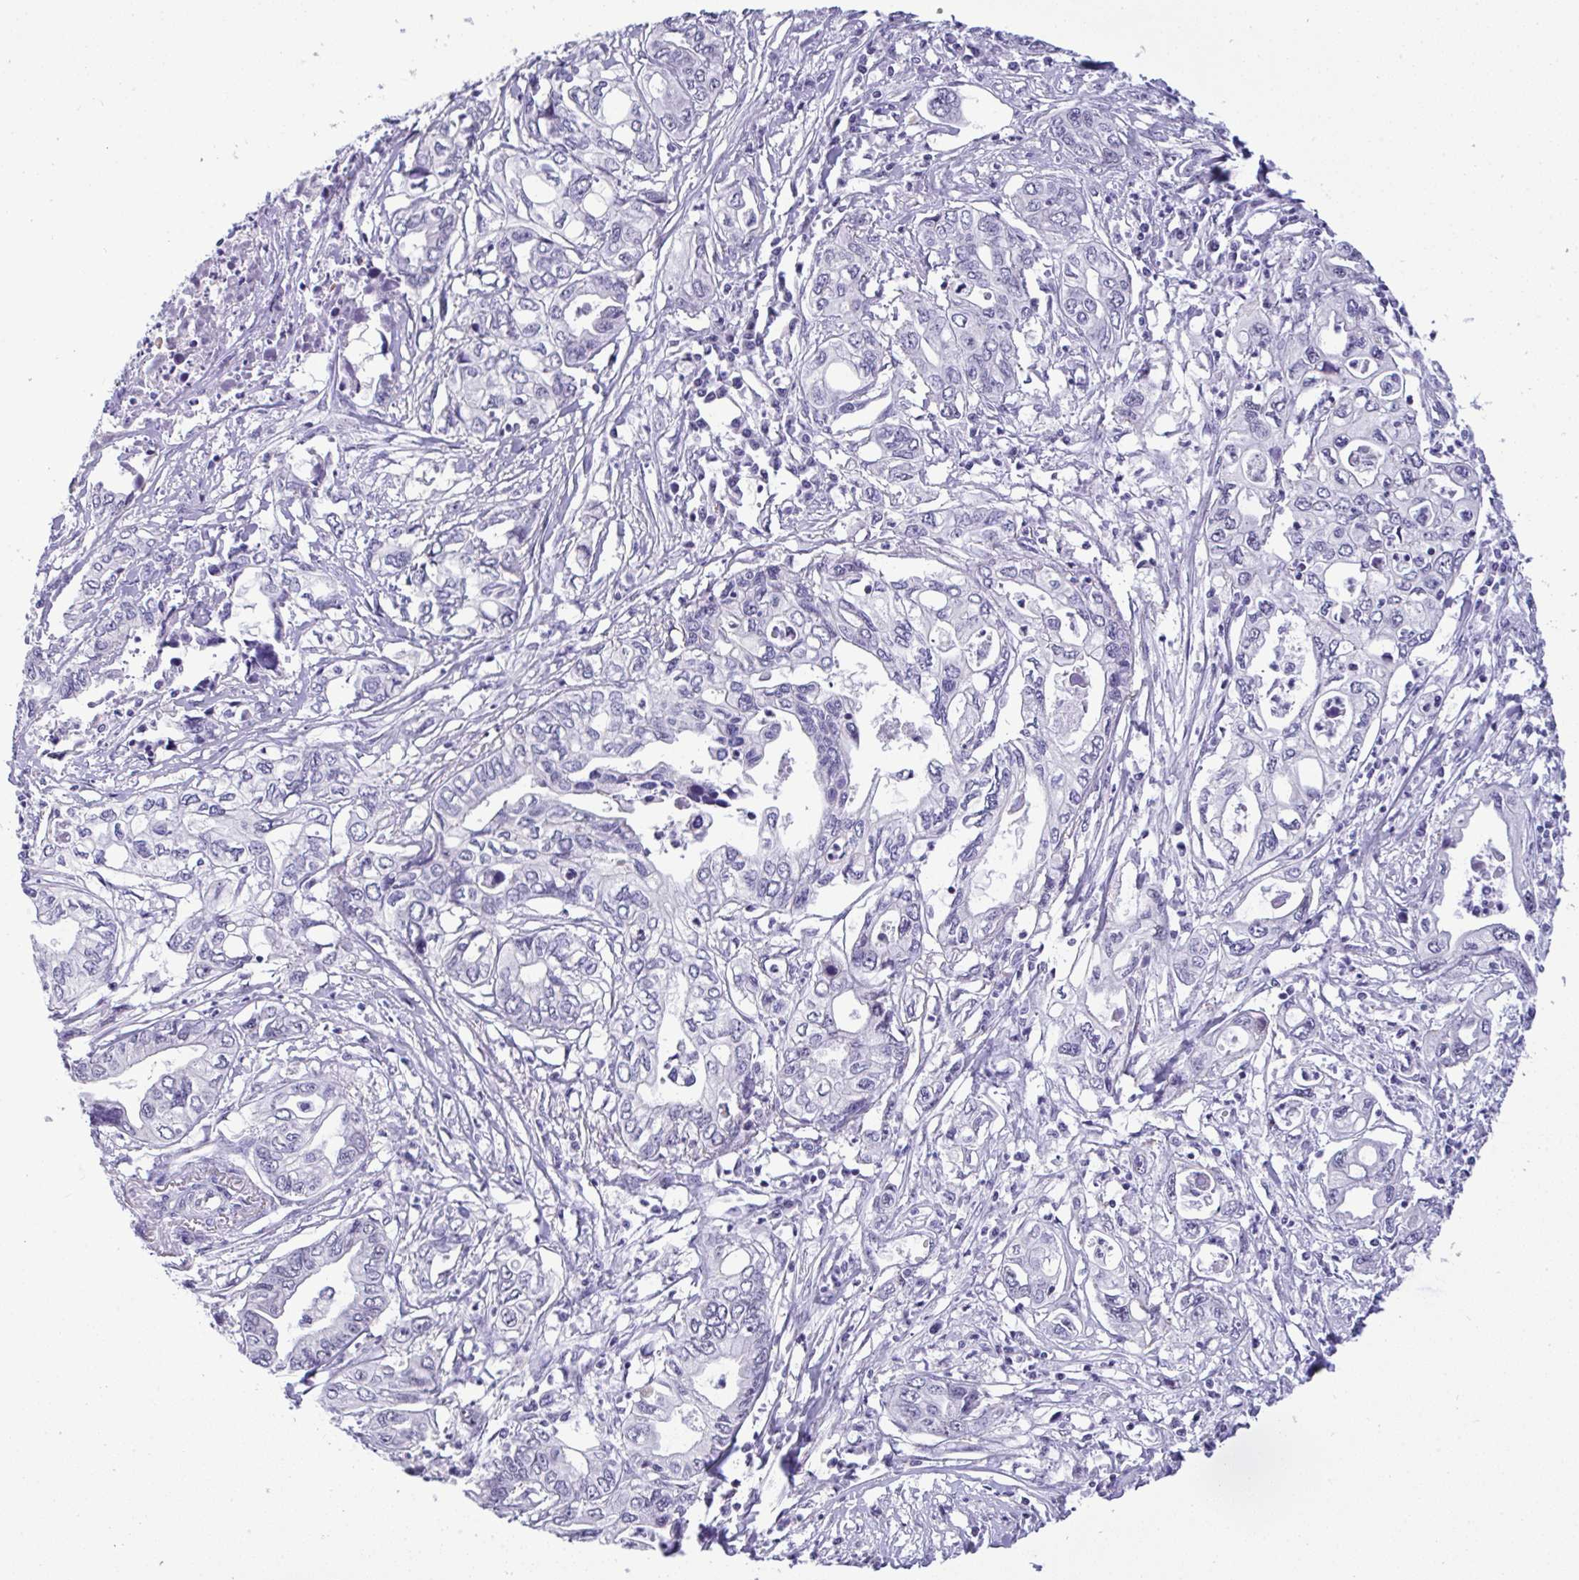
{"staining": {"intensity": "negative", "quantity": "none", "location": "none"}, "tissue": "pancreatic cancer", "cell_type": "Tumor cells", "image_type": "cancer", "snomed": [{"axis": "morphology", "description": "Adenocarcinoma, NOS"}, {"axis": "topography", "description": "Pancreas"}], "caption": "Protein analysis of pancreatic cancer (adenocarcinoma) demonstrates no significant expression in tumor cells.", "gene": "YBX2", "patient": {"sex": "male", "age": 68}}